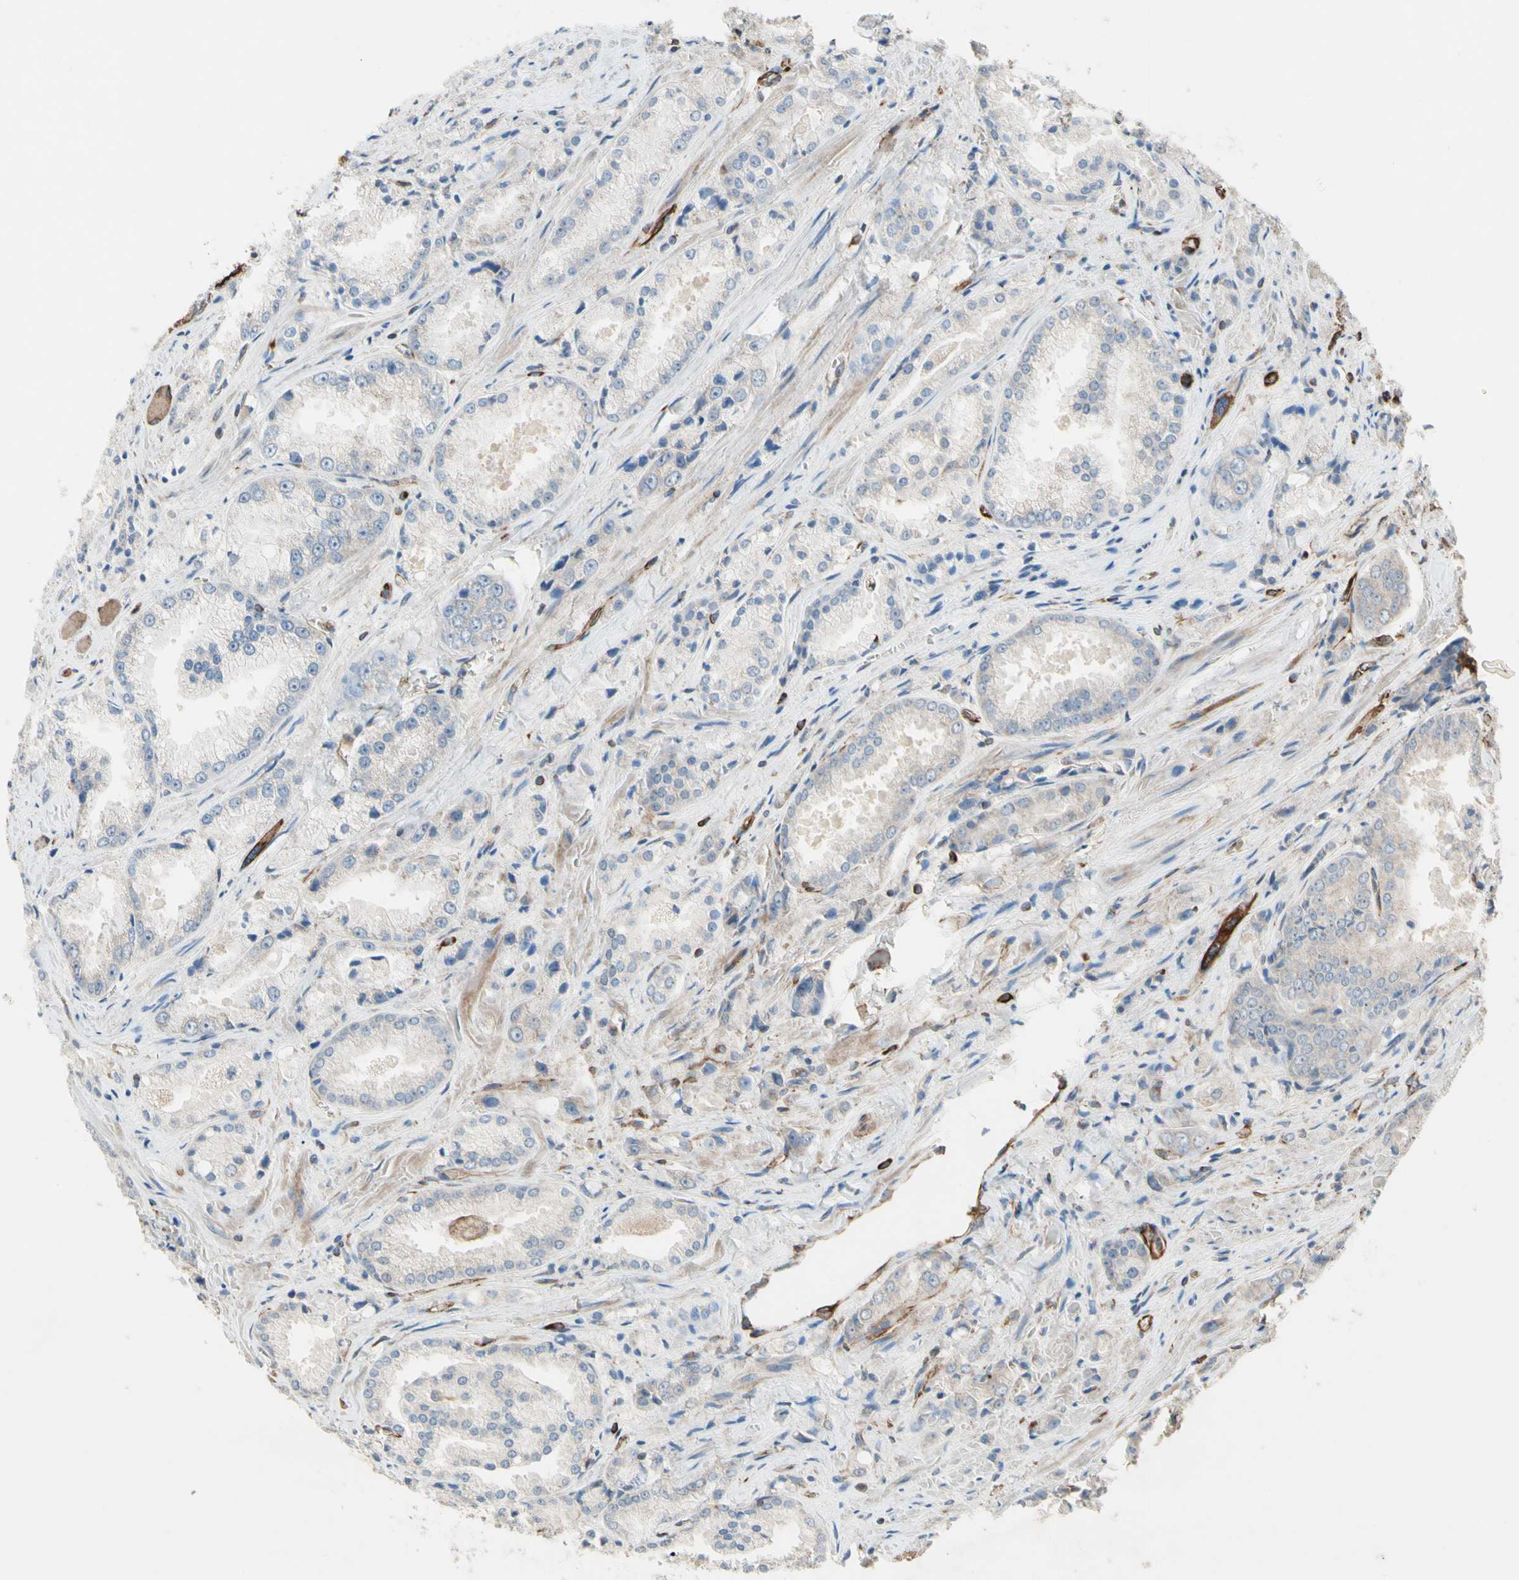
{"staining": {"intensity": "weak", "quantity": "<25%", "location": "cytoplasmic/membranous"}, "tissue": "prostate cancer", "cell_type": "Tumor cells", "image_type": "cancer", "snomed": [{"axis": "morphology", "description": "Adenocarcinoma, Low grade"}, {"axis": "topography", "description": "Prostate"}], "caption": "IHC micrograph of neoplastic tissue: human prostate cancer stained with DAB (3,3'-diaminobenzidine) reveals no significant protein positivity in tumor cells. (DAB (3,3'-diaminobenzidine) immunohistochemistry, high magnification).", "gene": "TRAF2", "patient": {"sex": "male", "age": 64}}